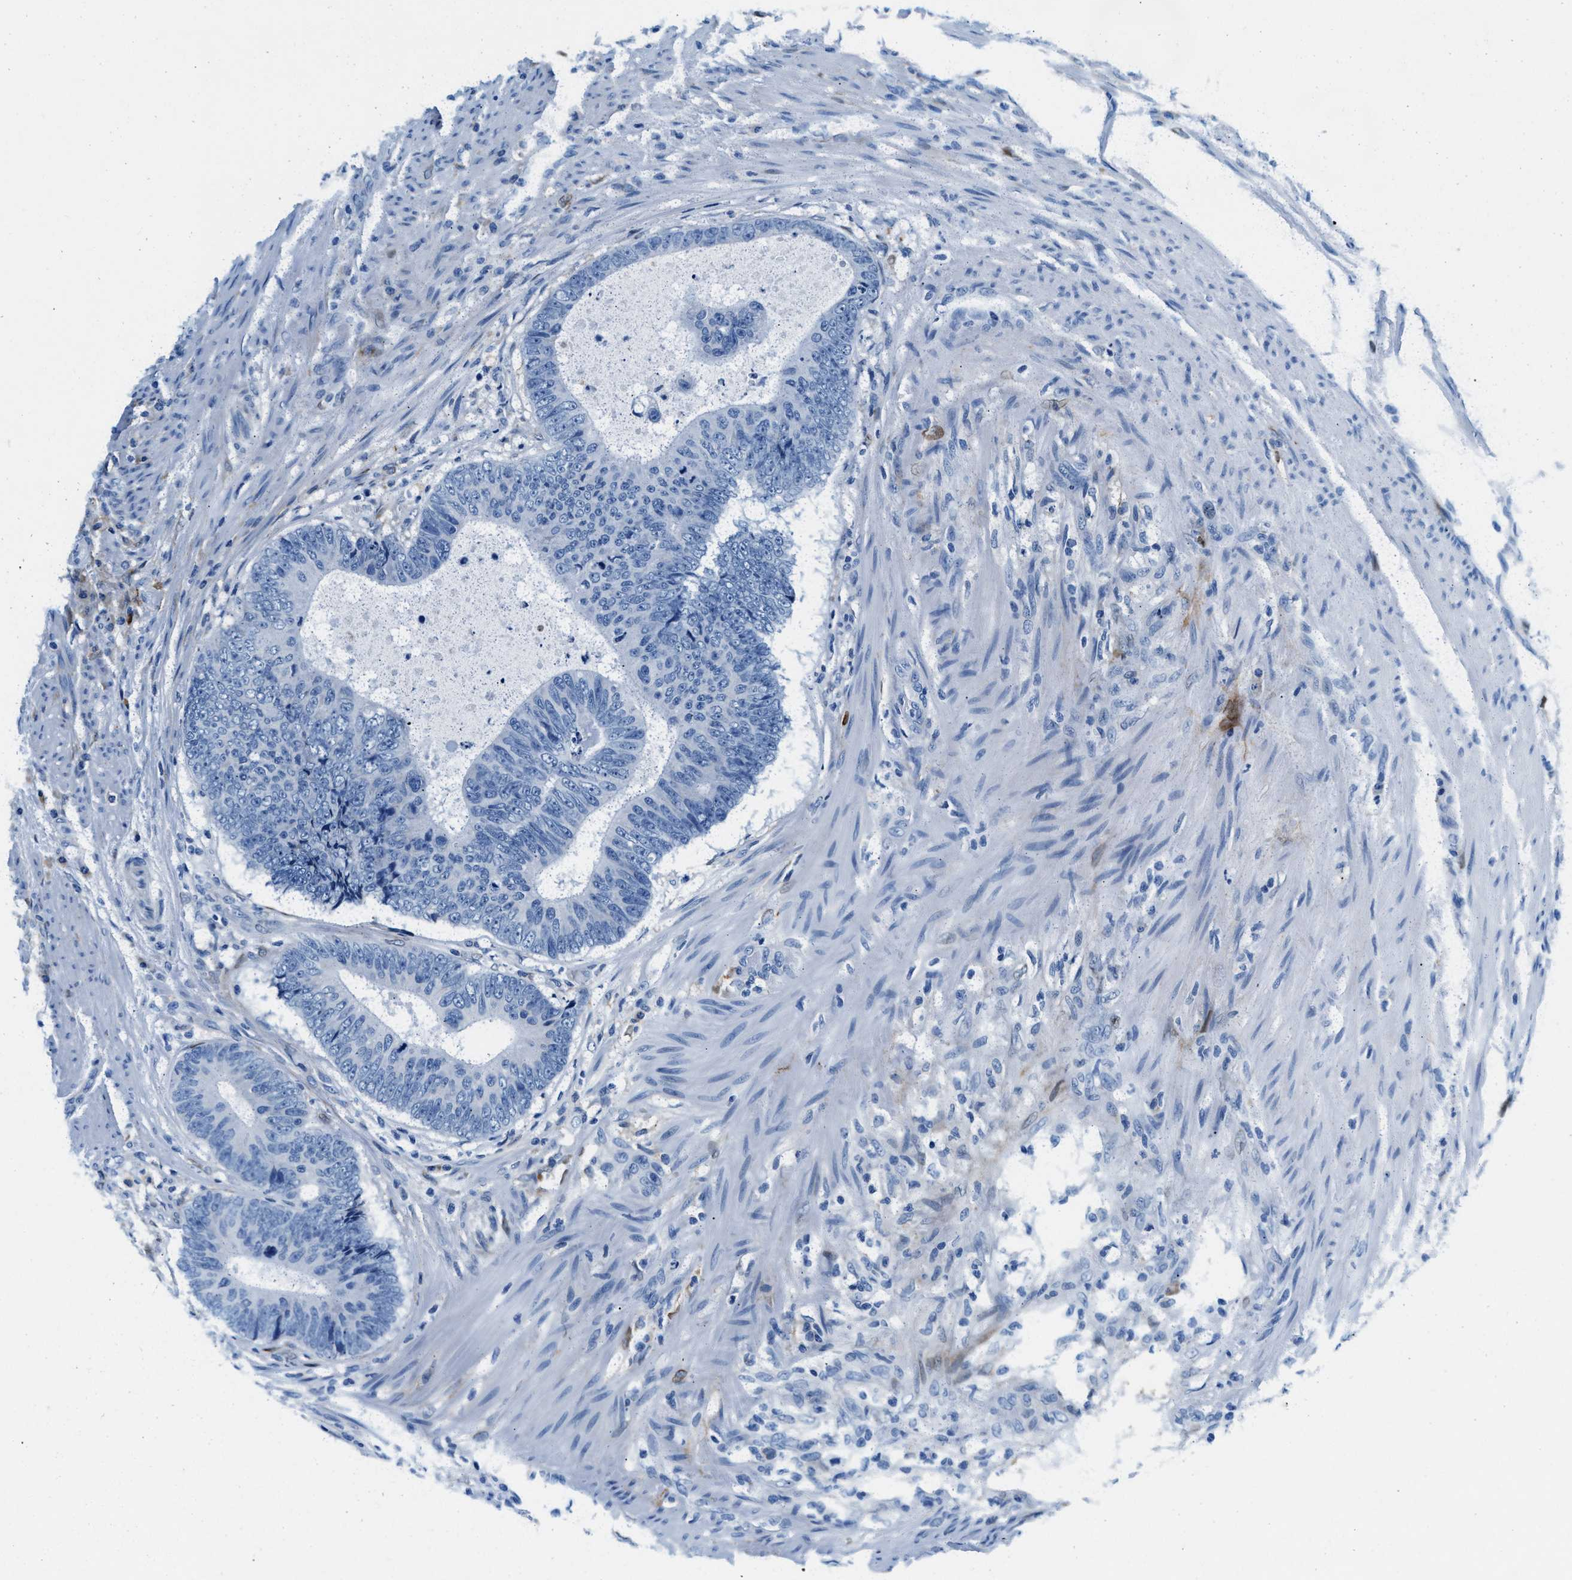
{"staining": {"intensity": "negative", "quantity": "none", "location": "none"}, "tissue": "colorectal cancer", "cell_type": "Tumor cells", "image_type": "cancer", "snomed": [{"axis": "morphology", "description": "Adenocarcinoma, NOS"}, {"axis": "topography", "description": "Colon"}], "caption": "Image shows no significant protein staining in tumor cells of colorectal cancer.", "gene": "SLFN11", "patient": {"sex": "male", "age": 56}}